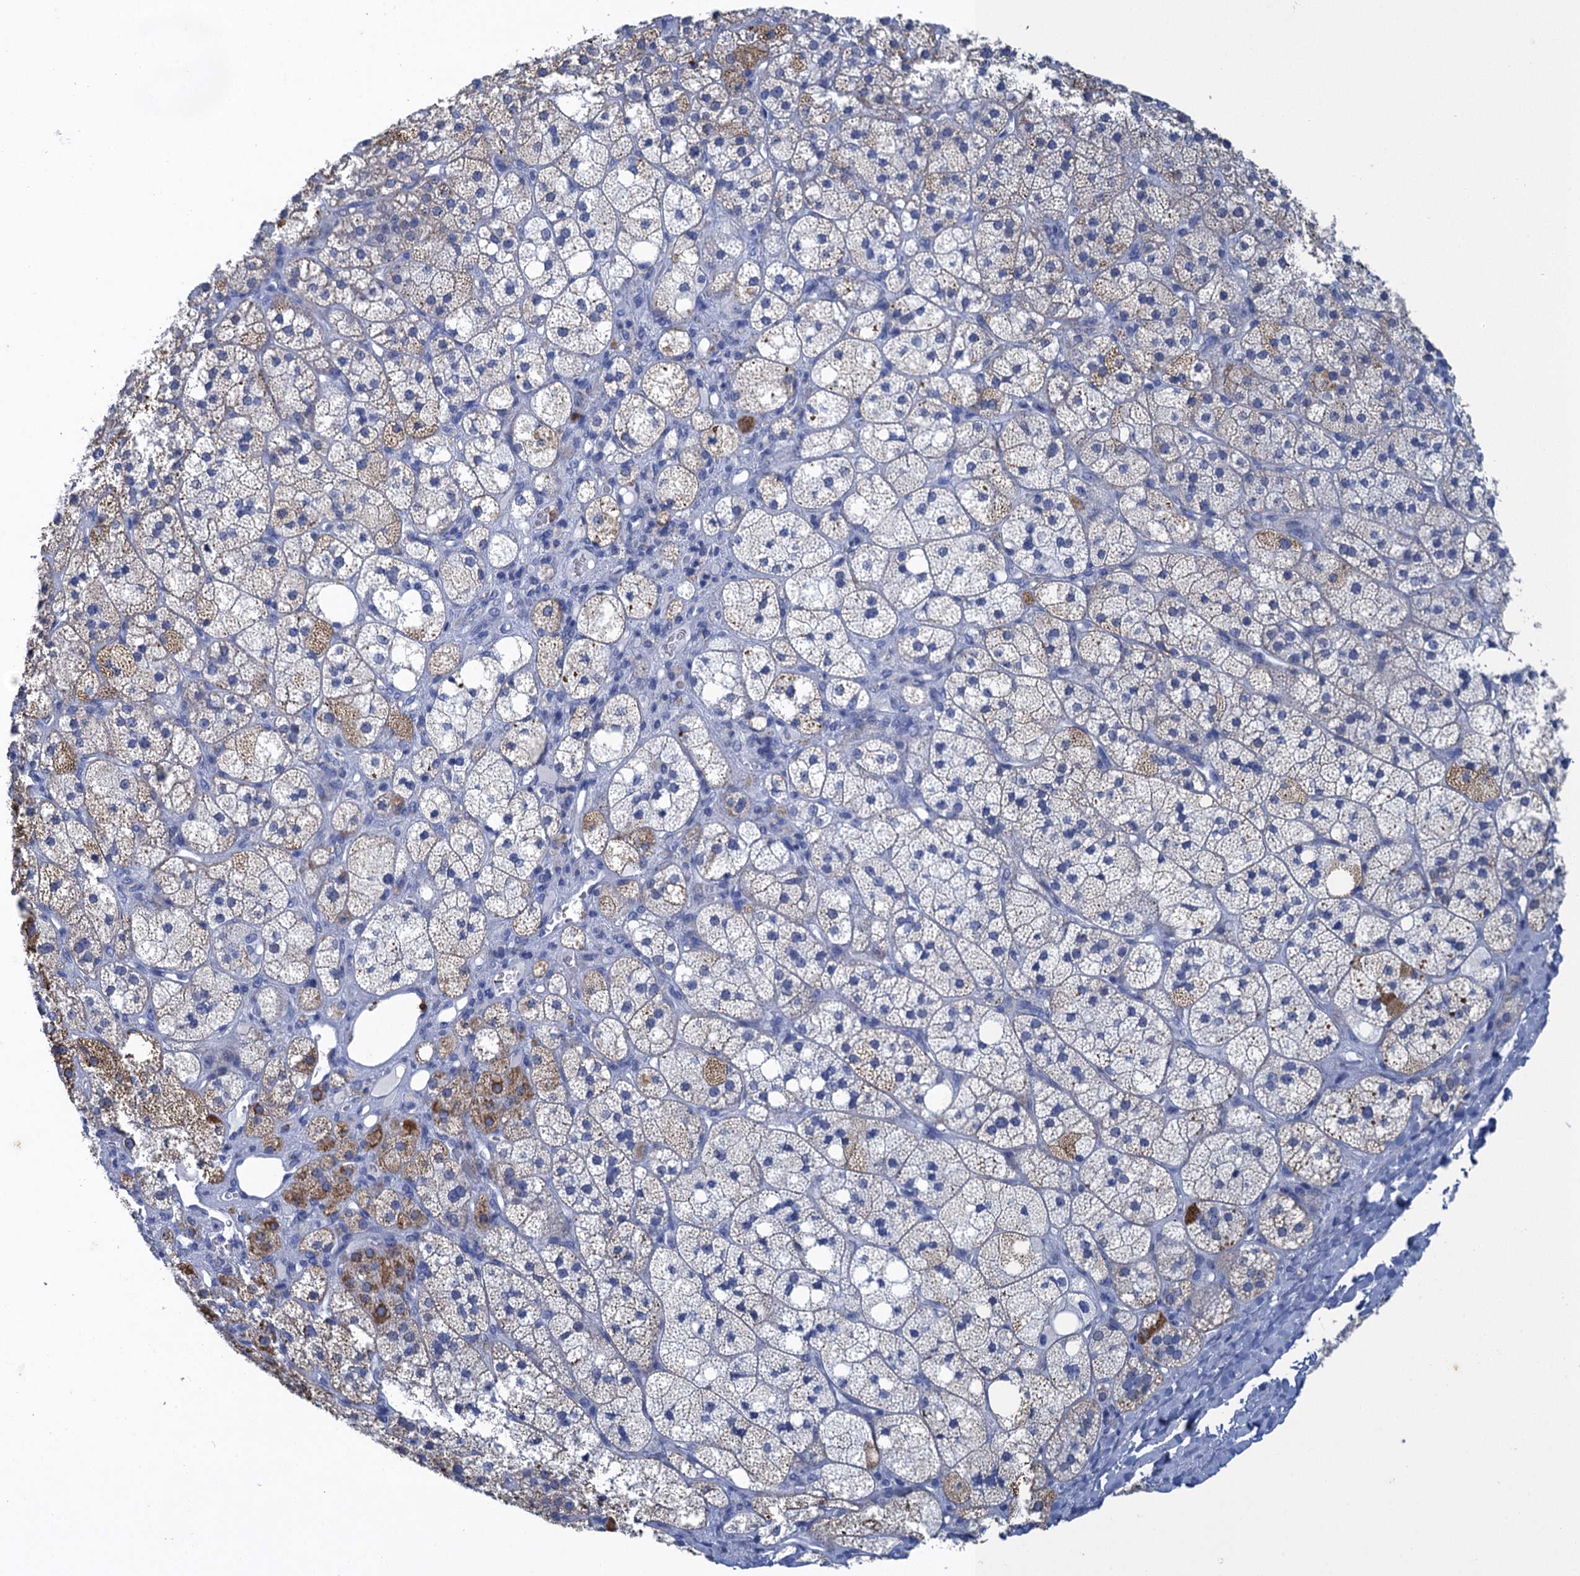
{"staining": {"intensity": "moderate", "quantity": "<25%", "location": "cytoplasmic/membranous"}, "tissue": "adrenal gland", "cell_type": "Glandular cells", "image_type": "normal", "snomed": [{"axis": "morphology", "description": "Normal tissue, NOS"}, {"axis": "topography", "description": "Adrenal gland"}], "caption": "Immunohistochemical staining of normal adrenal gland reveals moderate cytoplasmic/membranous protein expression in about <25% of glandular cells. The protein of interest is shown in brown color, while the nuclei are stained blue.", "gene": "SCEL", "patient": {"sex": "male", "age": 61}}